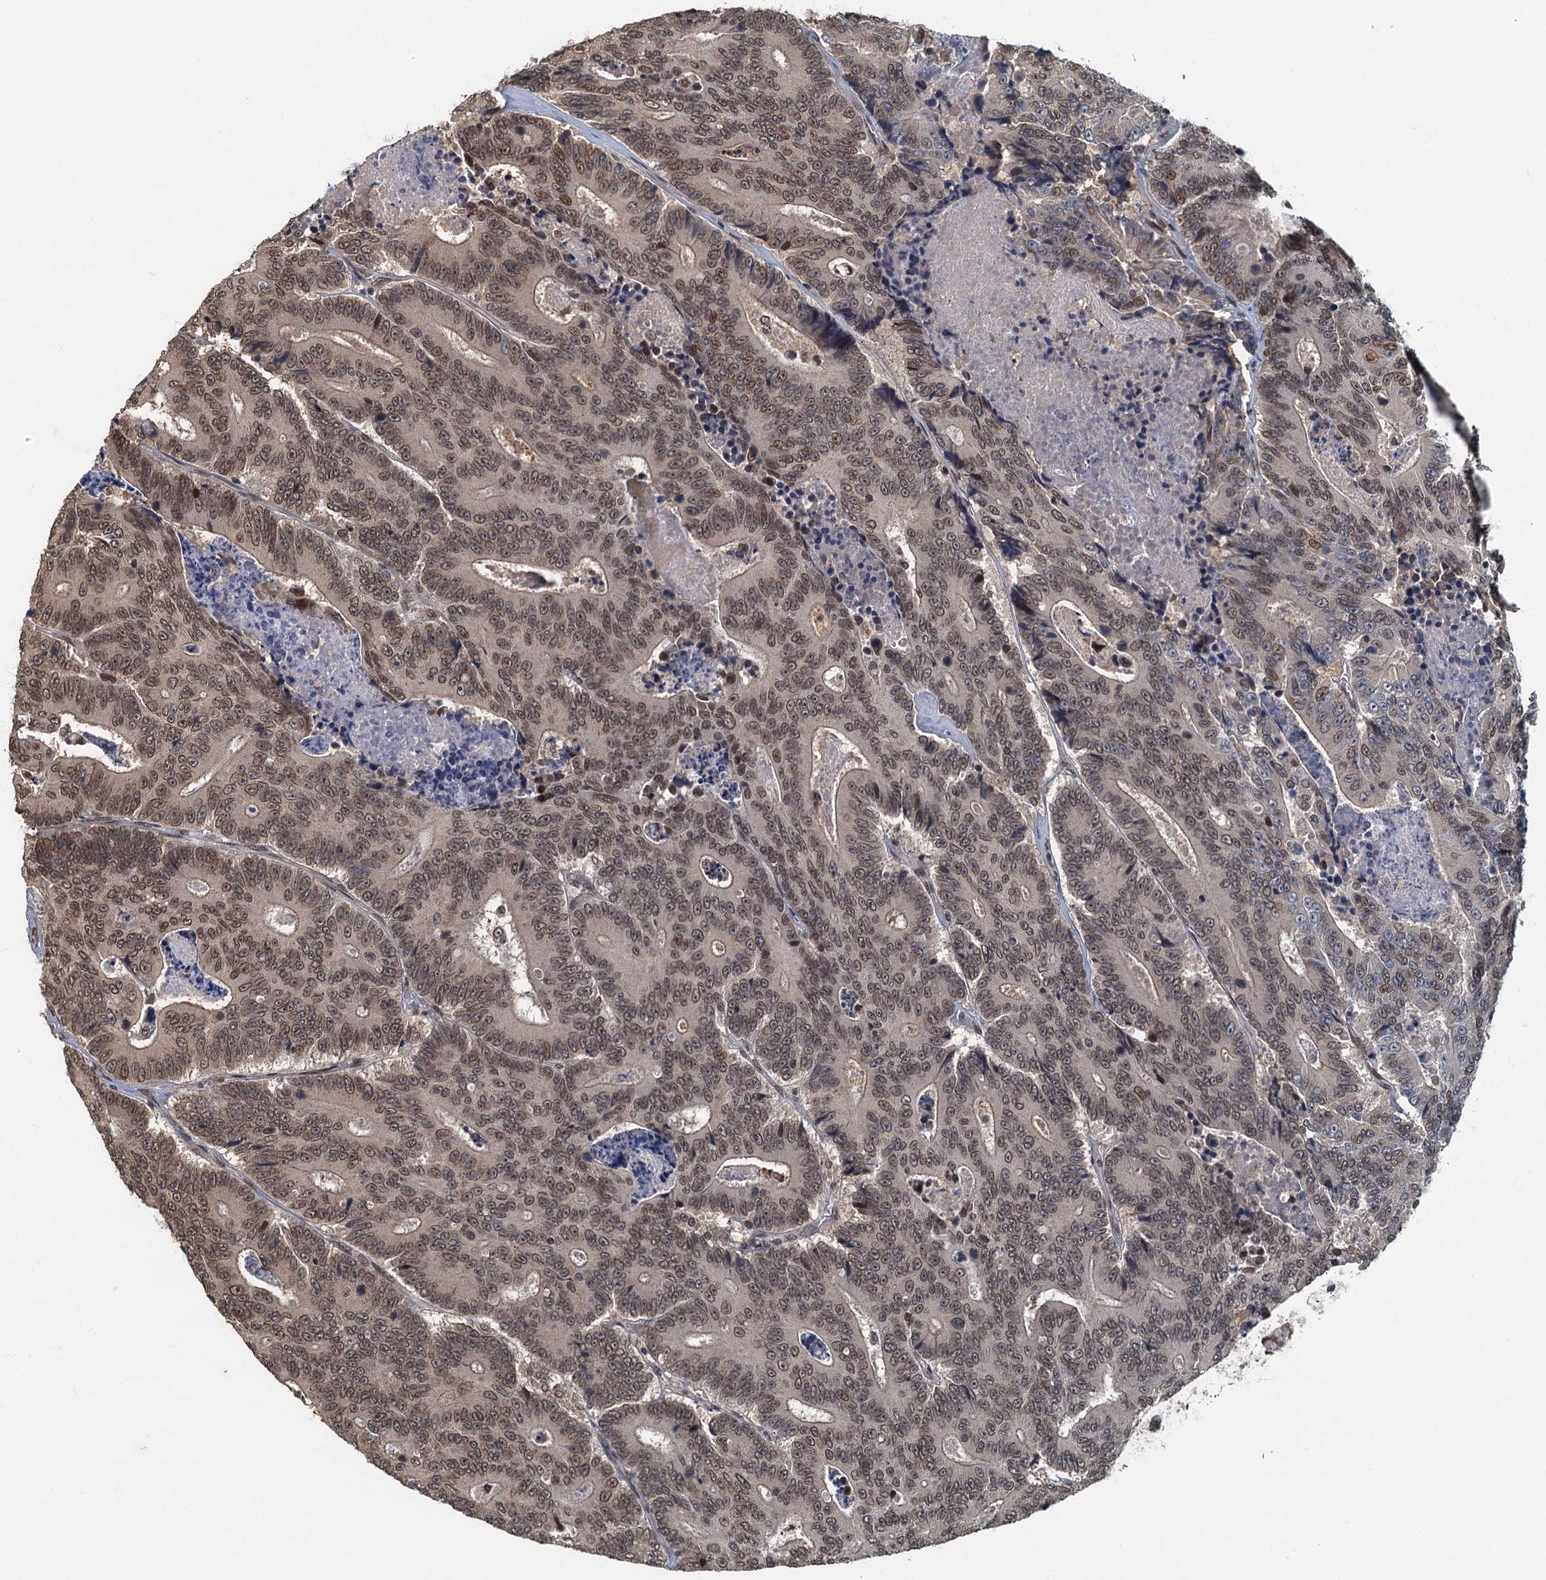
{"staining": {"intensity": "moderate", "quantity": ">75%", "location": "nuclear"}, "tissue": "colorectal cancer", "cell_type": "Tumor cells", "image_type": "cancer", "snomed": [{"axis": "morphology", "description": "Adenocarcinoma, NOS"}, {"axis": "topography", "description": "Colon"}], "caption": "An IHC image of tumor tissue is shown. Protein staining in brown highlights moderate nuclear positivity in colorectal cancer (adenocarcinoma) within tumor cells.", "gene": "CKAP2L", "patient": {"sex": "male", "age": 83}}